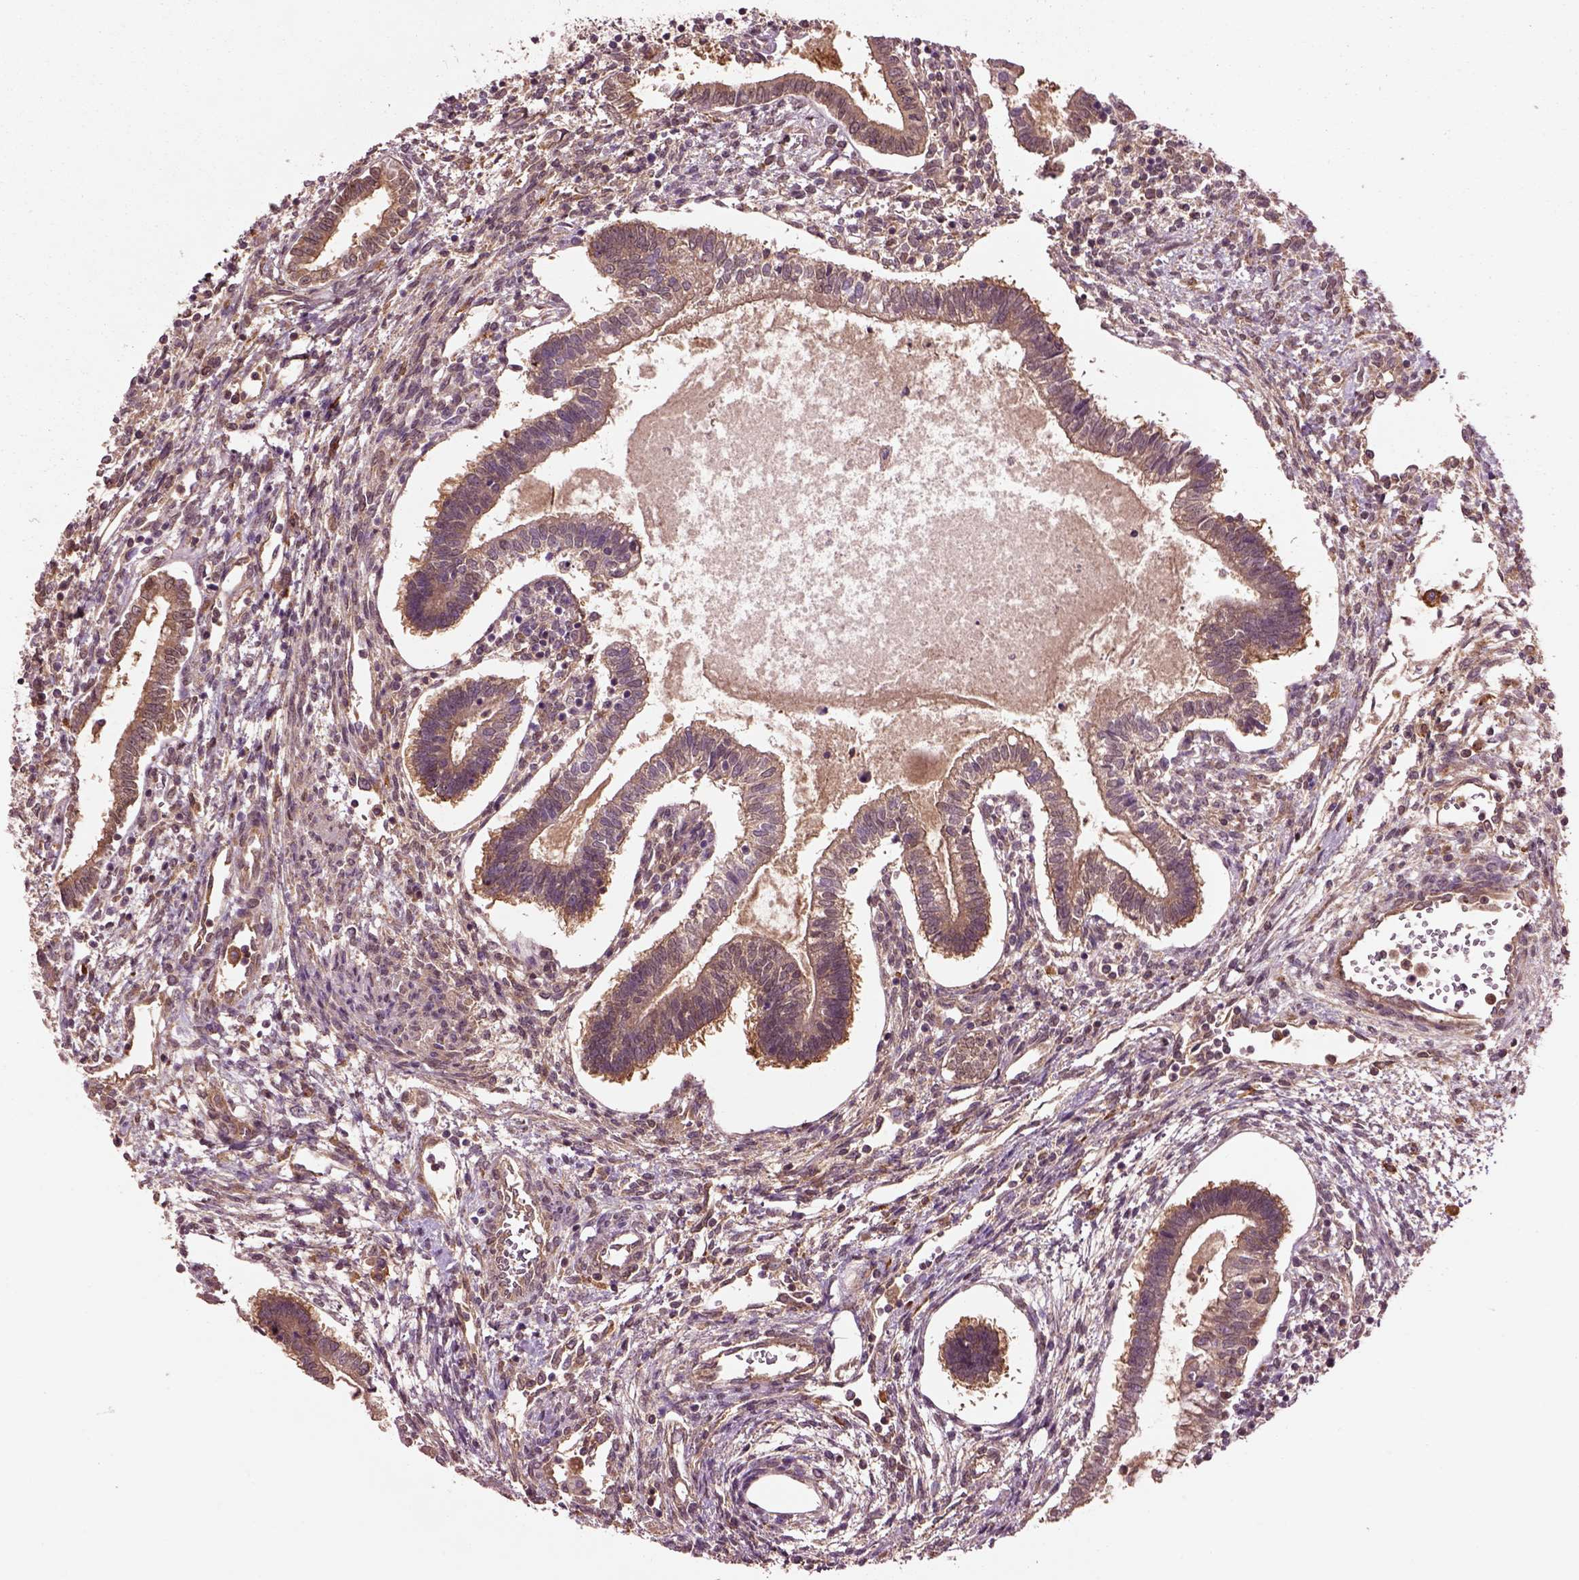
{"staining": {"intensity": "moderate", "quantity": ">75%", "location": "cytoplasmic/membranous"}, "tissue": "testis cancer", "cell_type": "Tumor cells", "image_type": "cancer", "snomed": [{"axis": "morphology", "description": "Carcinoma, Embryonal, NOS"}, {"axis": "topography", "description": "Testis"}], "caption": "Testis embryonal carcinoma tissue displays moderate cytoplasmic/membranous expression in approximately >75% of tumor cells, visualized by immunohistochemistry.", "gene": "MDP1", "patient": {"sex": "male", "age": 37}}